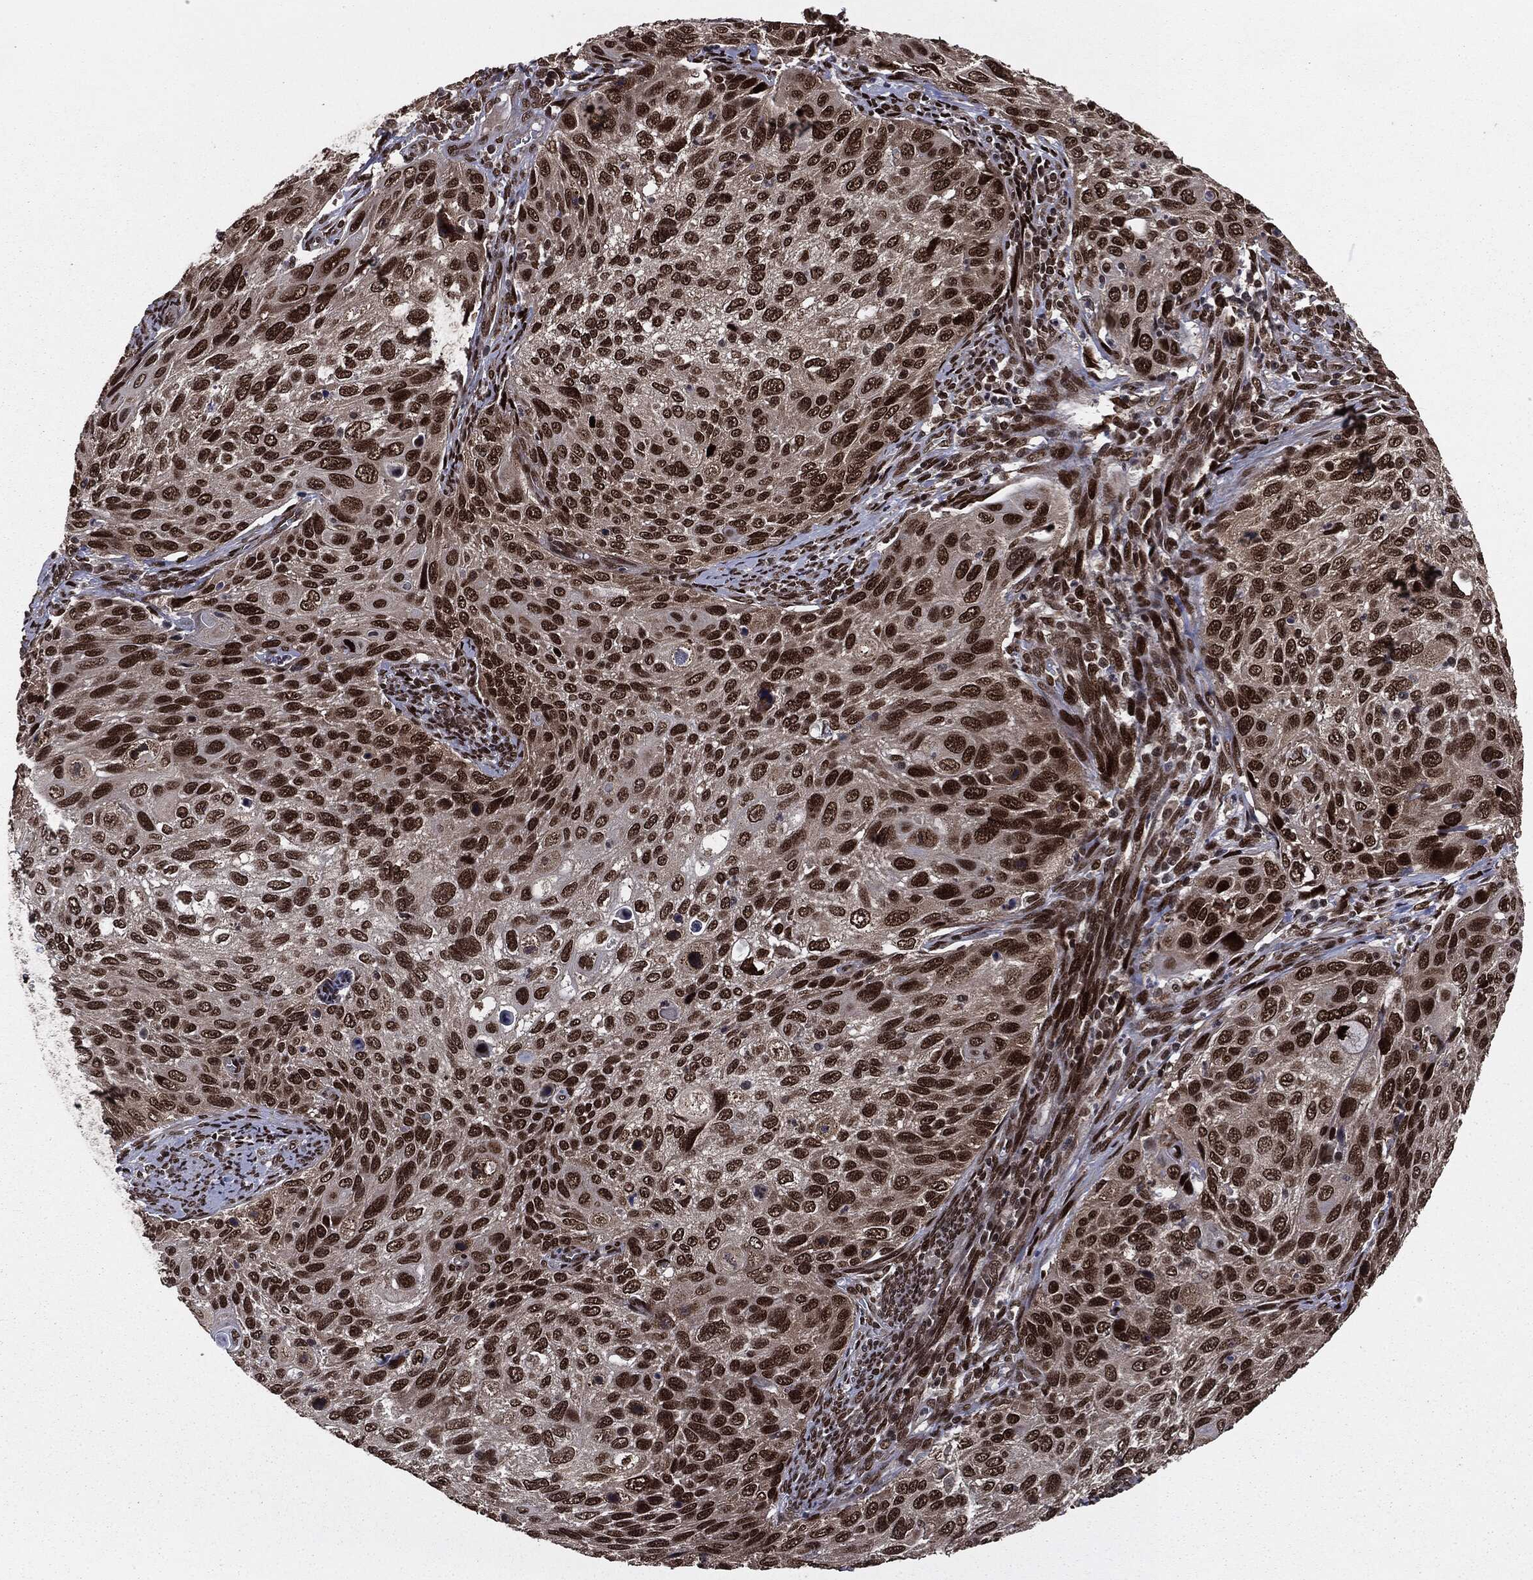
{"staining": {"intensity": "strong", "quantity": ">75%", "location": "nuclear"}, "tissue": "cervical cancer", "cell_type": "Tumor cells", "image_type": "cancer", "snomed": [{"axis": "morphology", "description": "Squamous cell carcinoma, NOS"}, {"axis": "topography", "description": "Cervix"}], "caption": "IHC image of squamous cell carcinoma (cervical) stained for a protein (brown), which reveals high levels of strong nuclear staining in about >75% of tumor cells.", "gene": "DVL2", "patient": {"sex": "female", "age": 70}}